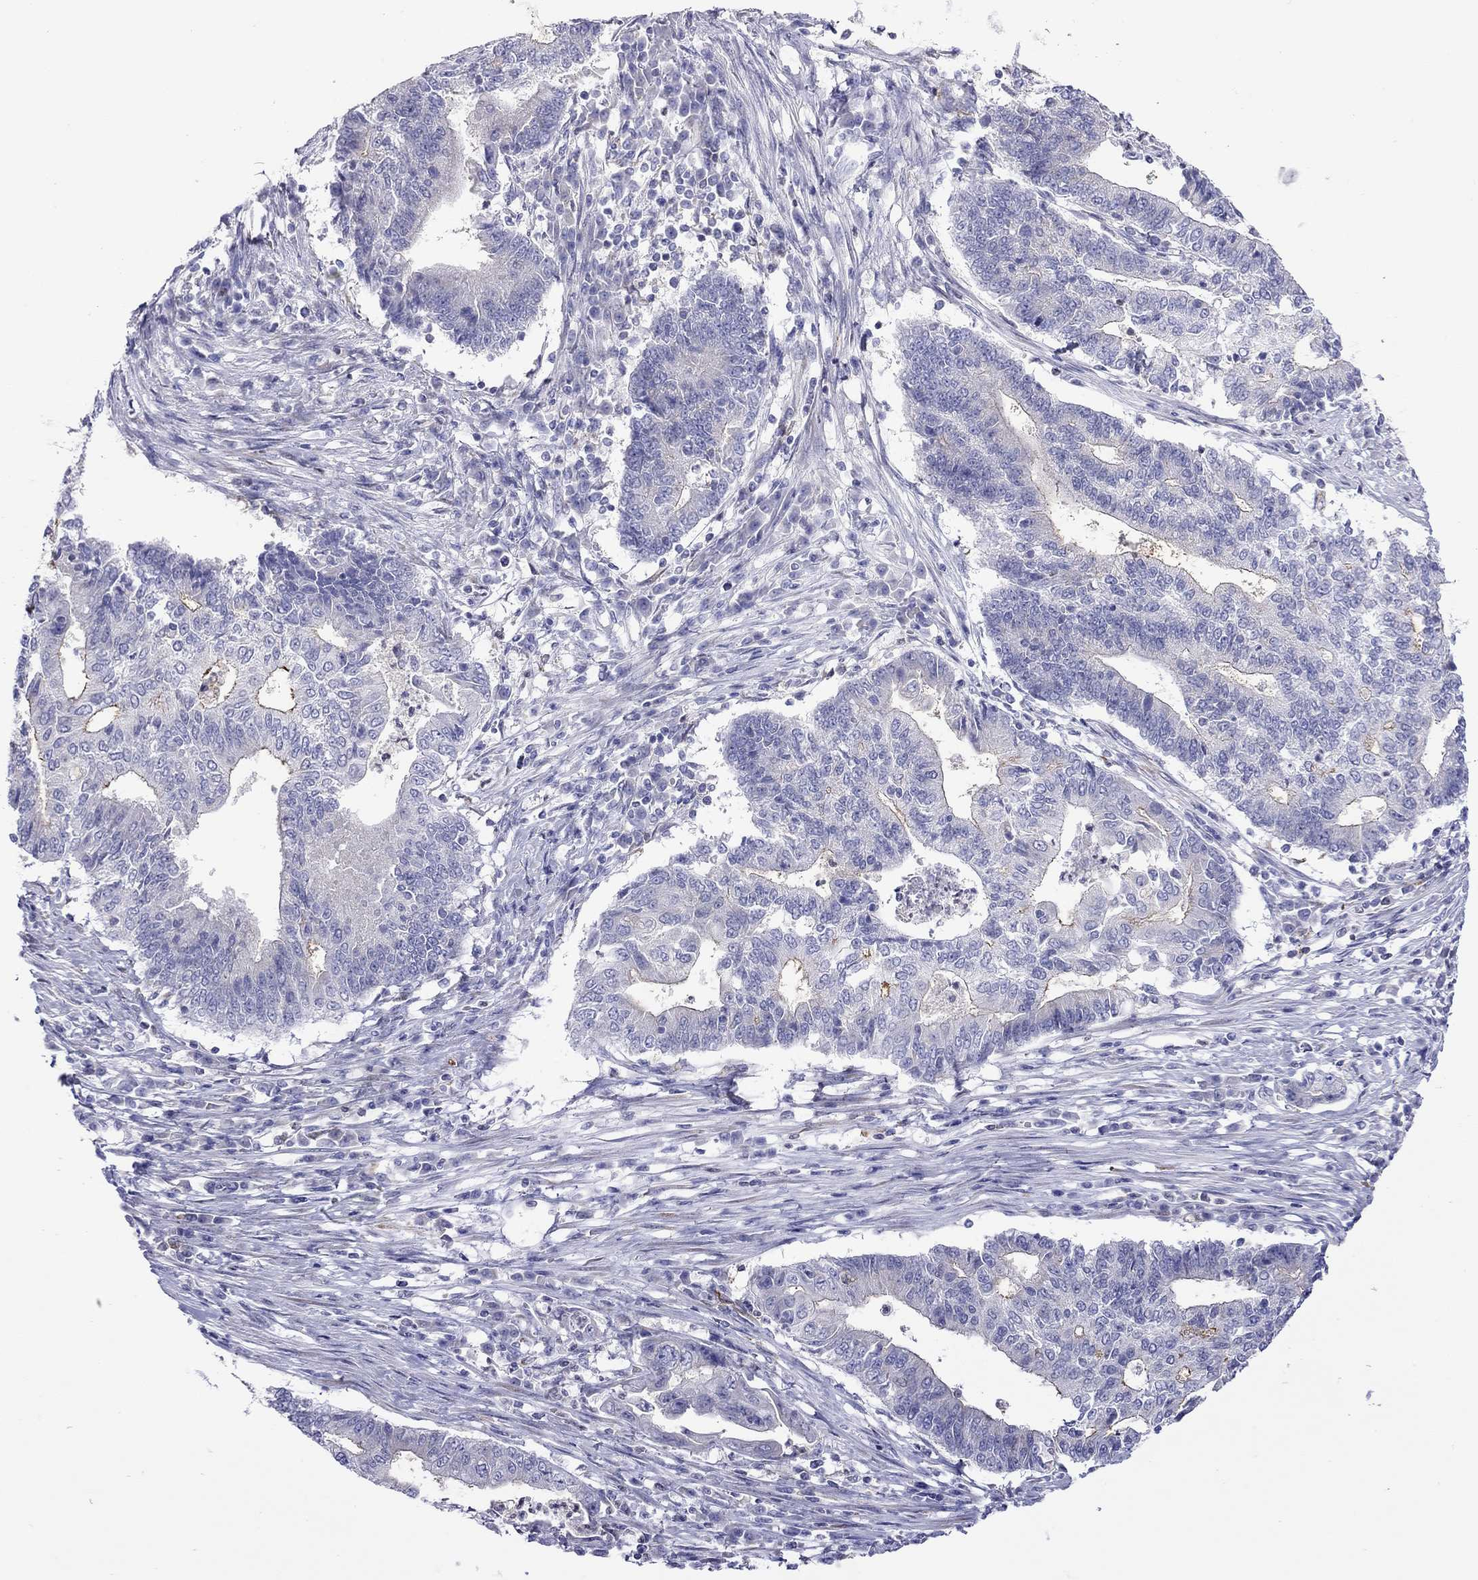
{"staining": {"intensity": "negative", "quantity": "none", "location": "none"}, "tissue": "endometrial cancer", "cell_type": "Tumor cells", "image_type": "cancer", "snomed": [{"axis": "morphology", "description": "Adenocarcinoma, NOS"}, {"axis": "topography", "description": "Uterus"}, {"axis": "topography", "description": "Endometrium"}], "caption": "An immunohistochemistry photomicrograph of endometrial adenocarcinoma is shown. There is no staining in tumor cells of endometrial adenocarcinoma. Brightfield microscopy of IHC stained with DAB (3,3'-diaminobenzidine) (brown) and hematoxylin (blue), captured at high magnification.", "gene": "SLC46A2", "patient": {"sex": "female", "age": 54}}